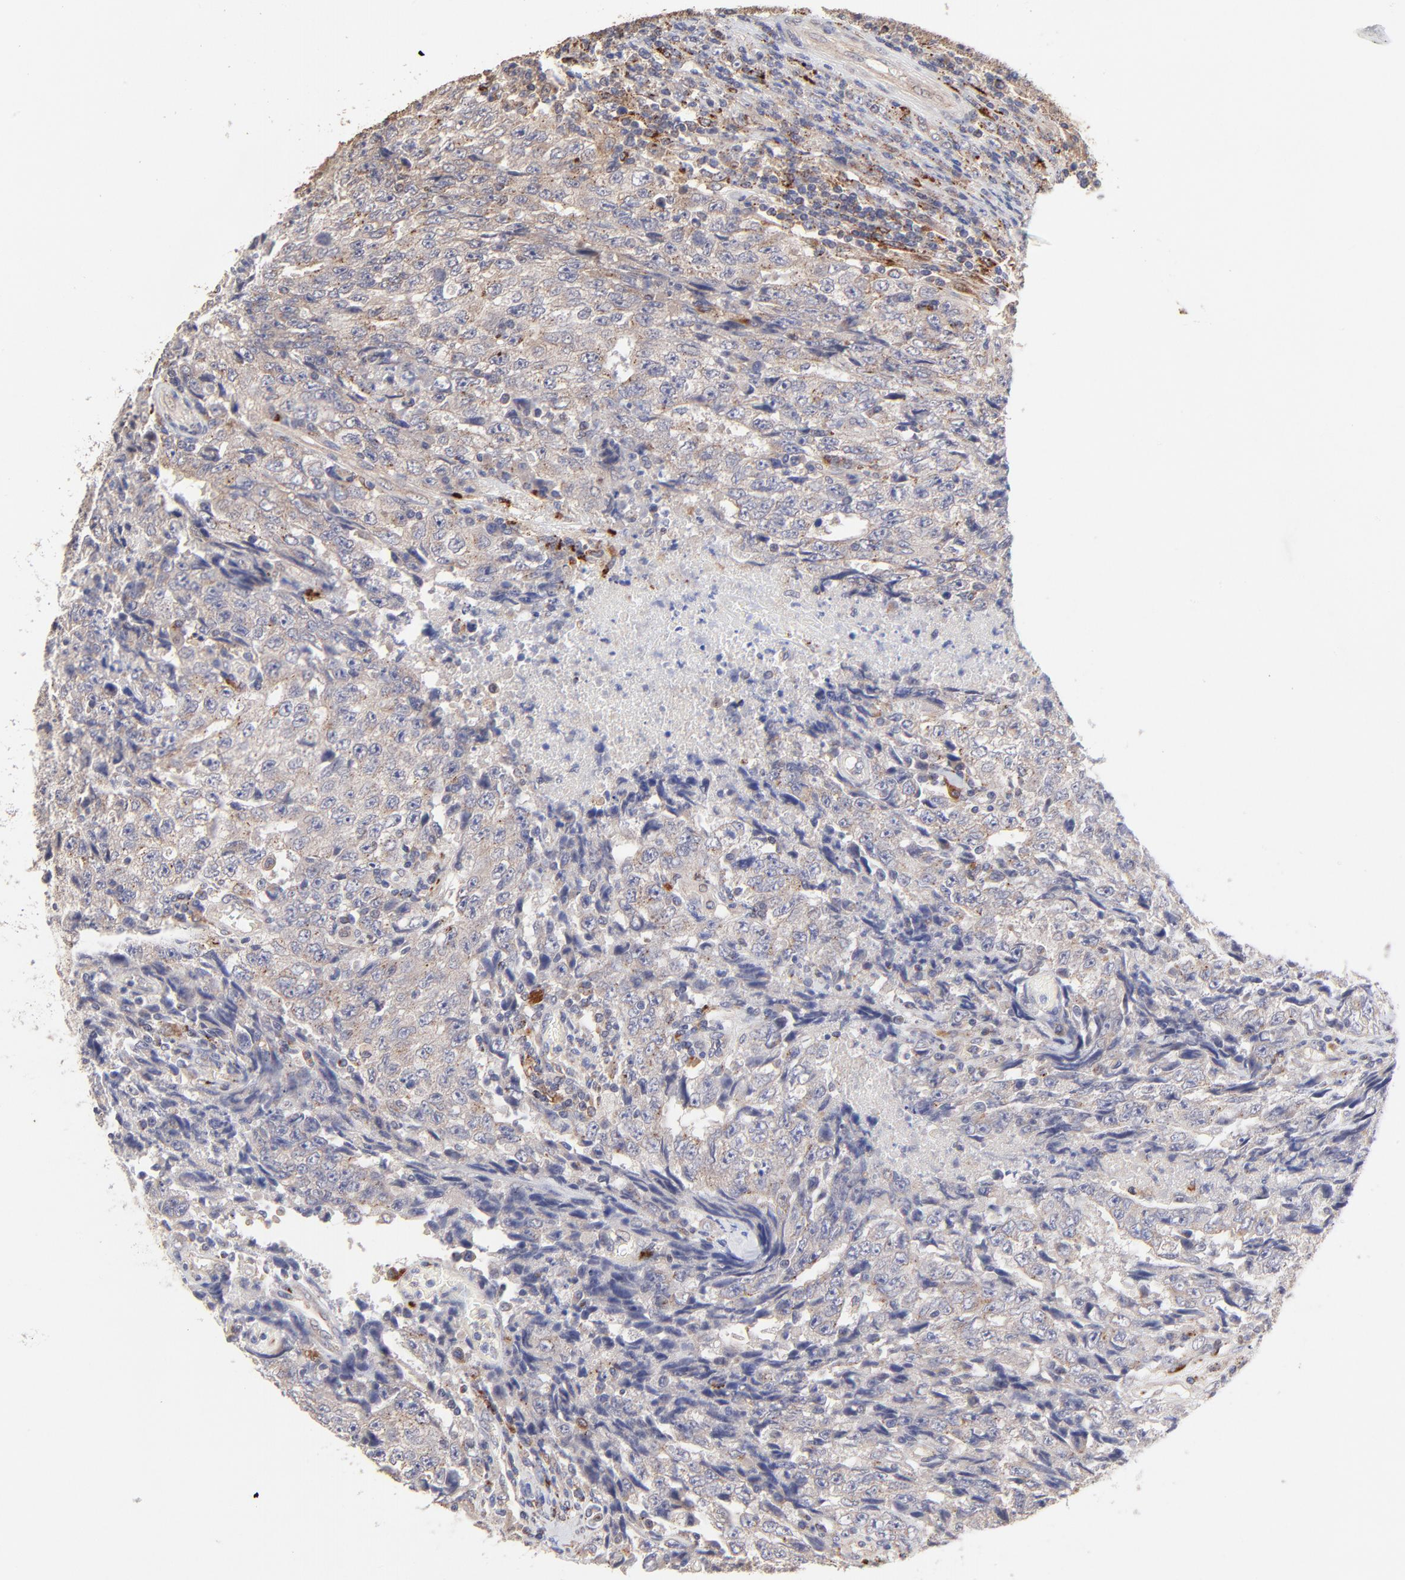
{"staining": {"intensity": "weak", "quantity": ">75%", "location": "cytoplasmic/membranous"}, "tissue": "testis cancer", "cell_type": "Tumor cells", "image_type": "cancer", "snomed": [{"axis": "morphology", "description": "Necrosis, NOS"}, {"axis": "morphology", "description": "Carcinoma, Embryonal, NOS"}, {"axis": "topography", "description": "Testis"}], "caption": "Immunohistochemical staining of embryonal carcinoma (testis) displays weak cytoplasmic/membranous protein staining in about >75% of tumor cells.", "gene": "PDE4B", "patient": {"sex": "male", "age": 19}}